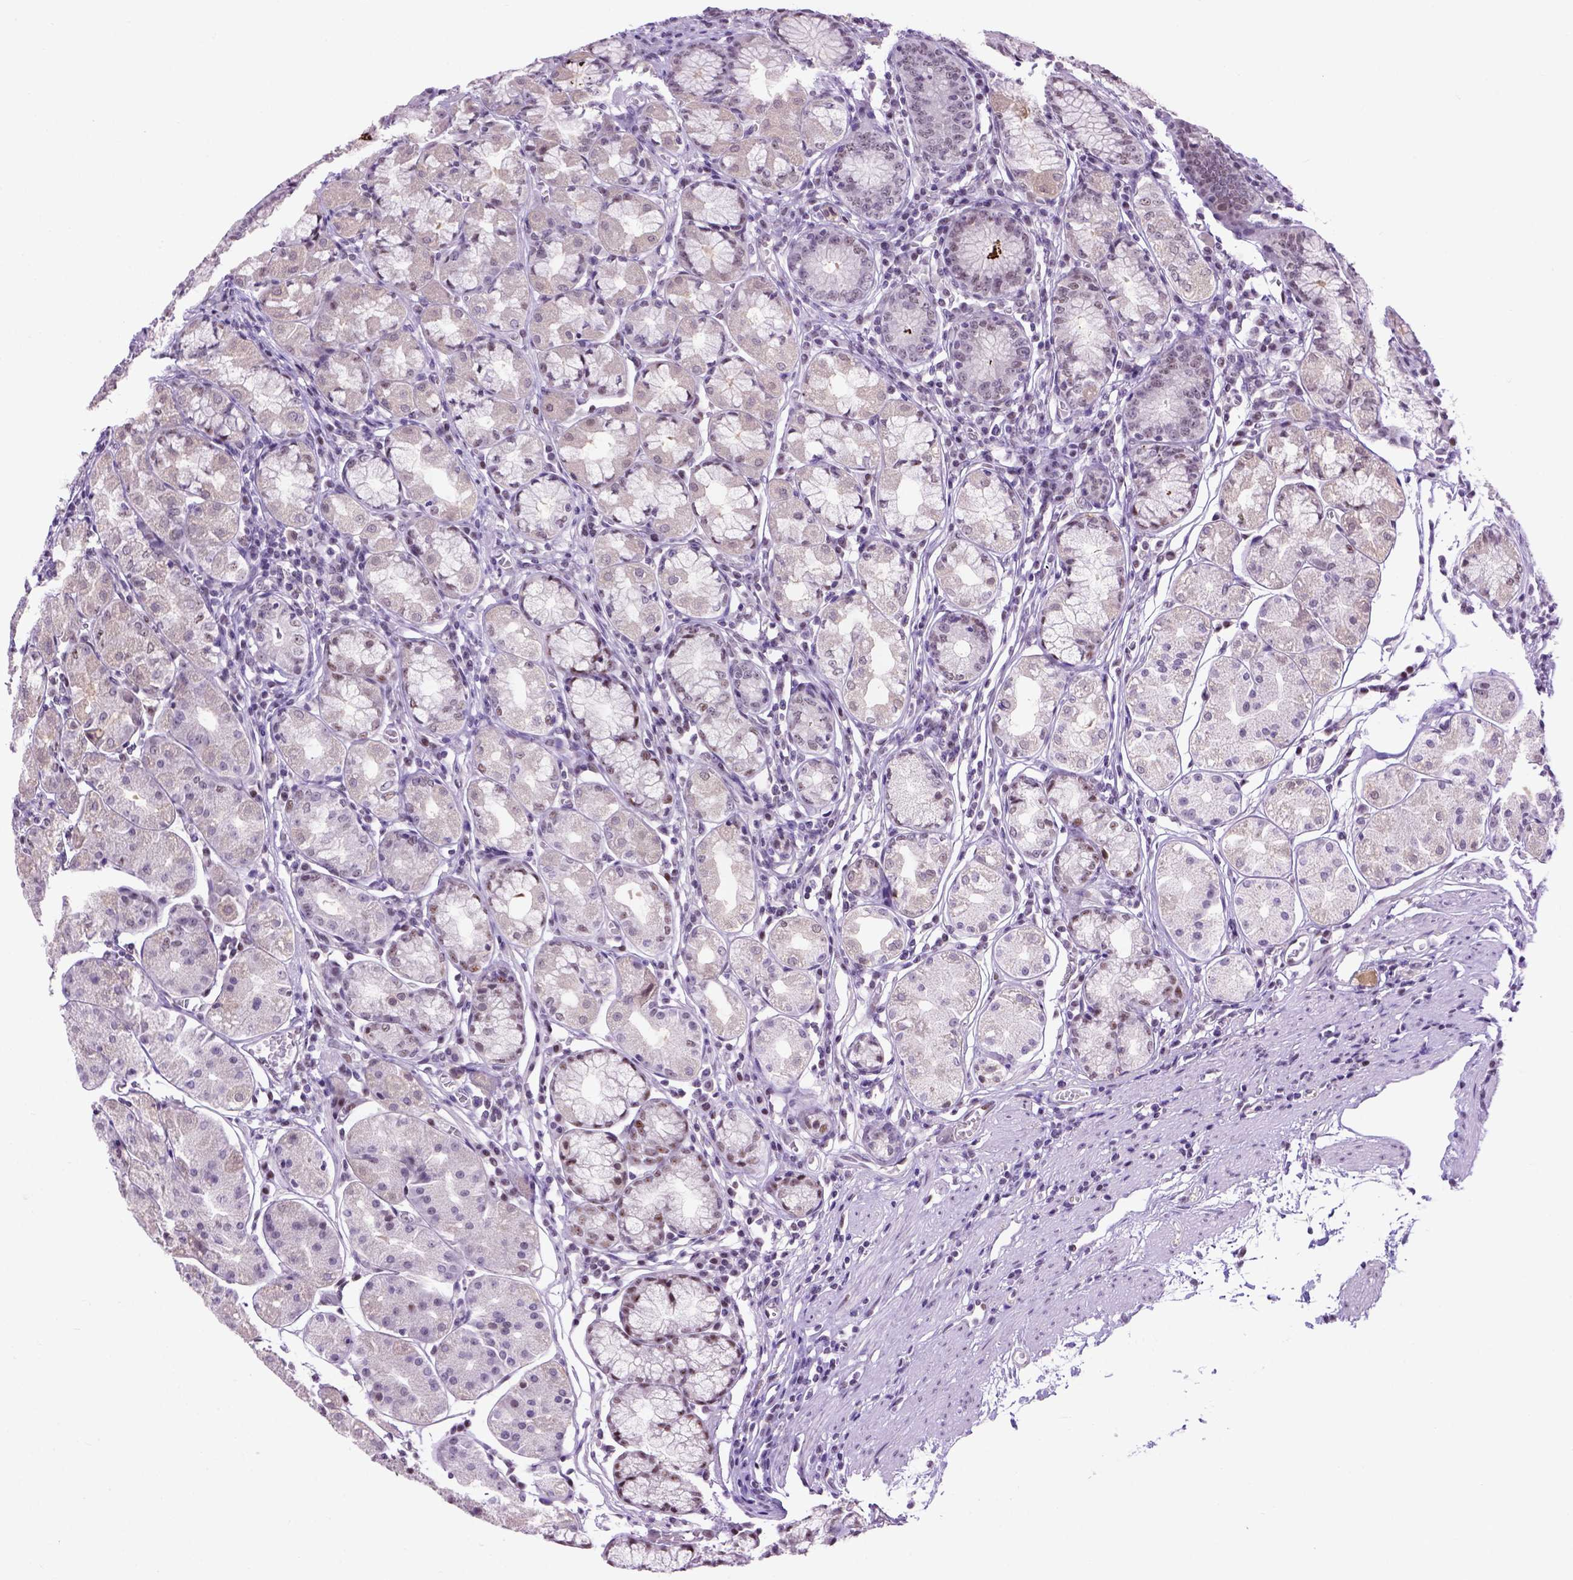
{"staining": {"intensity": "moderate", "quantity": "<25%", "location": "nuclear"}, "tissue": "stomach", "cell_type": "Glandular cells", "image_type": "normal", "snomed": [{"axis": "morphology", "description": "Normal tissue, NOS"}, {"axis": "topography", "description": "Stomach"}], "caption": "Immunohistochemistry (DAB) staining of benign stomach exhibits moderate nuclear protein staining in approximately <25% of glandular cells.", "gene": "TBPL1", "patient": {"sex": "male", "age": 55}}